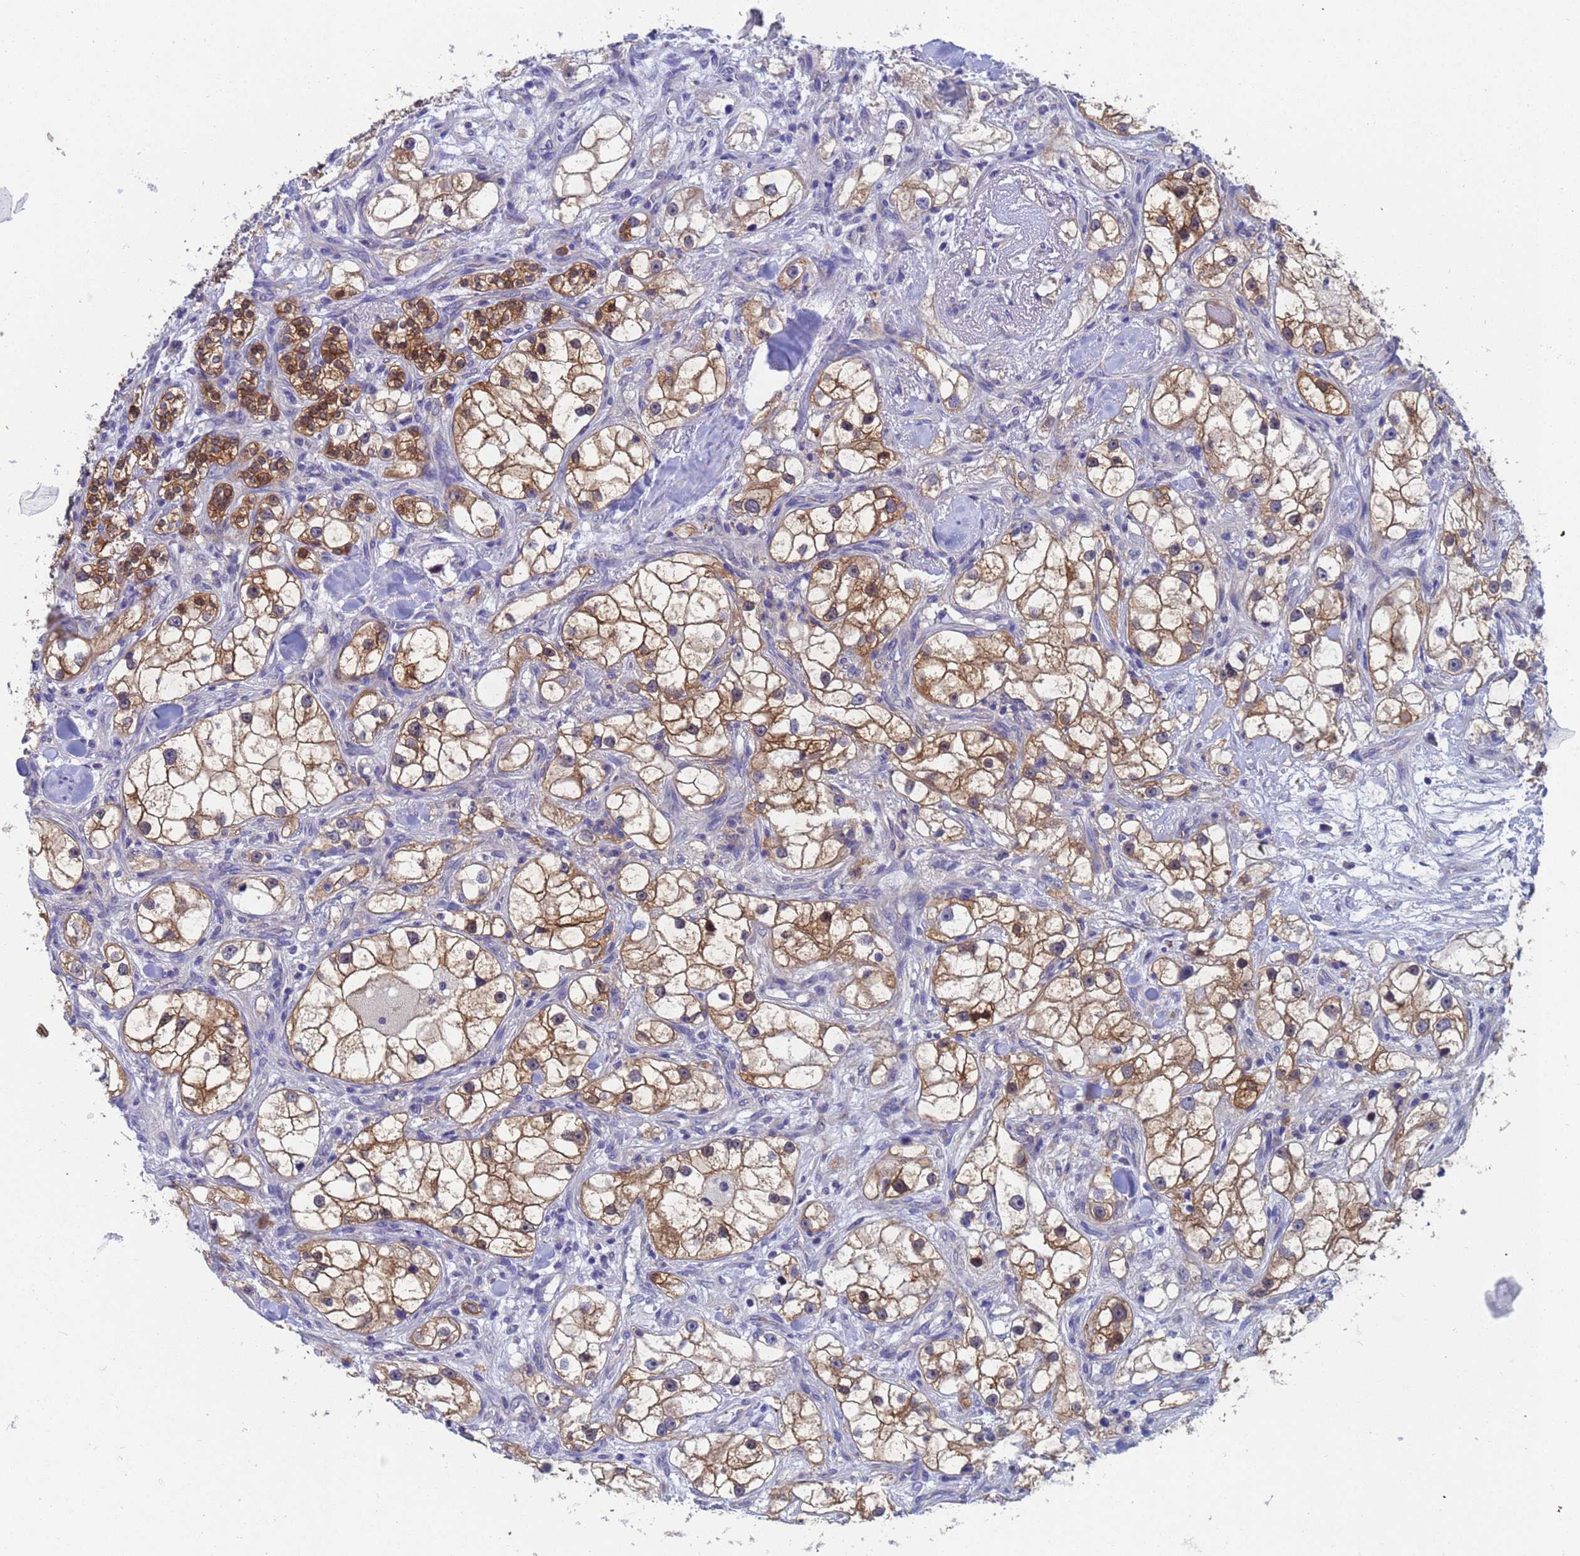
{"staining": {"intensity": "strong", "quantity": ">75%", "location": "cytoplasmic/membranous"}, "tissue": "renal cancer", "cell_type": "Tumor cells", "image_type": "cancer", "snomed": [{"axis": "morphology", "description": "Adenocarcinoma, NOS"}, {"axis": "topography", "description": "Kidney"}], "caption": "Renal cancer was stained to show a protein in brown. There is high levels of strong cytoplasmic/membranous expression in about >75% of tumor cells. Immunohistochemistry (ihc) stains the protein of interest in brown and the nuclei are stained blue.", "gene": "TTLL11", "patient": {"sex": "male", "age": 77}}